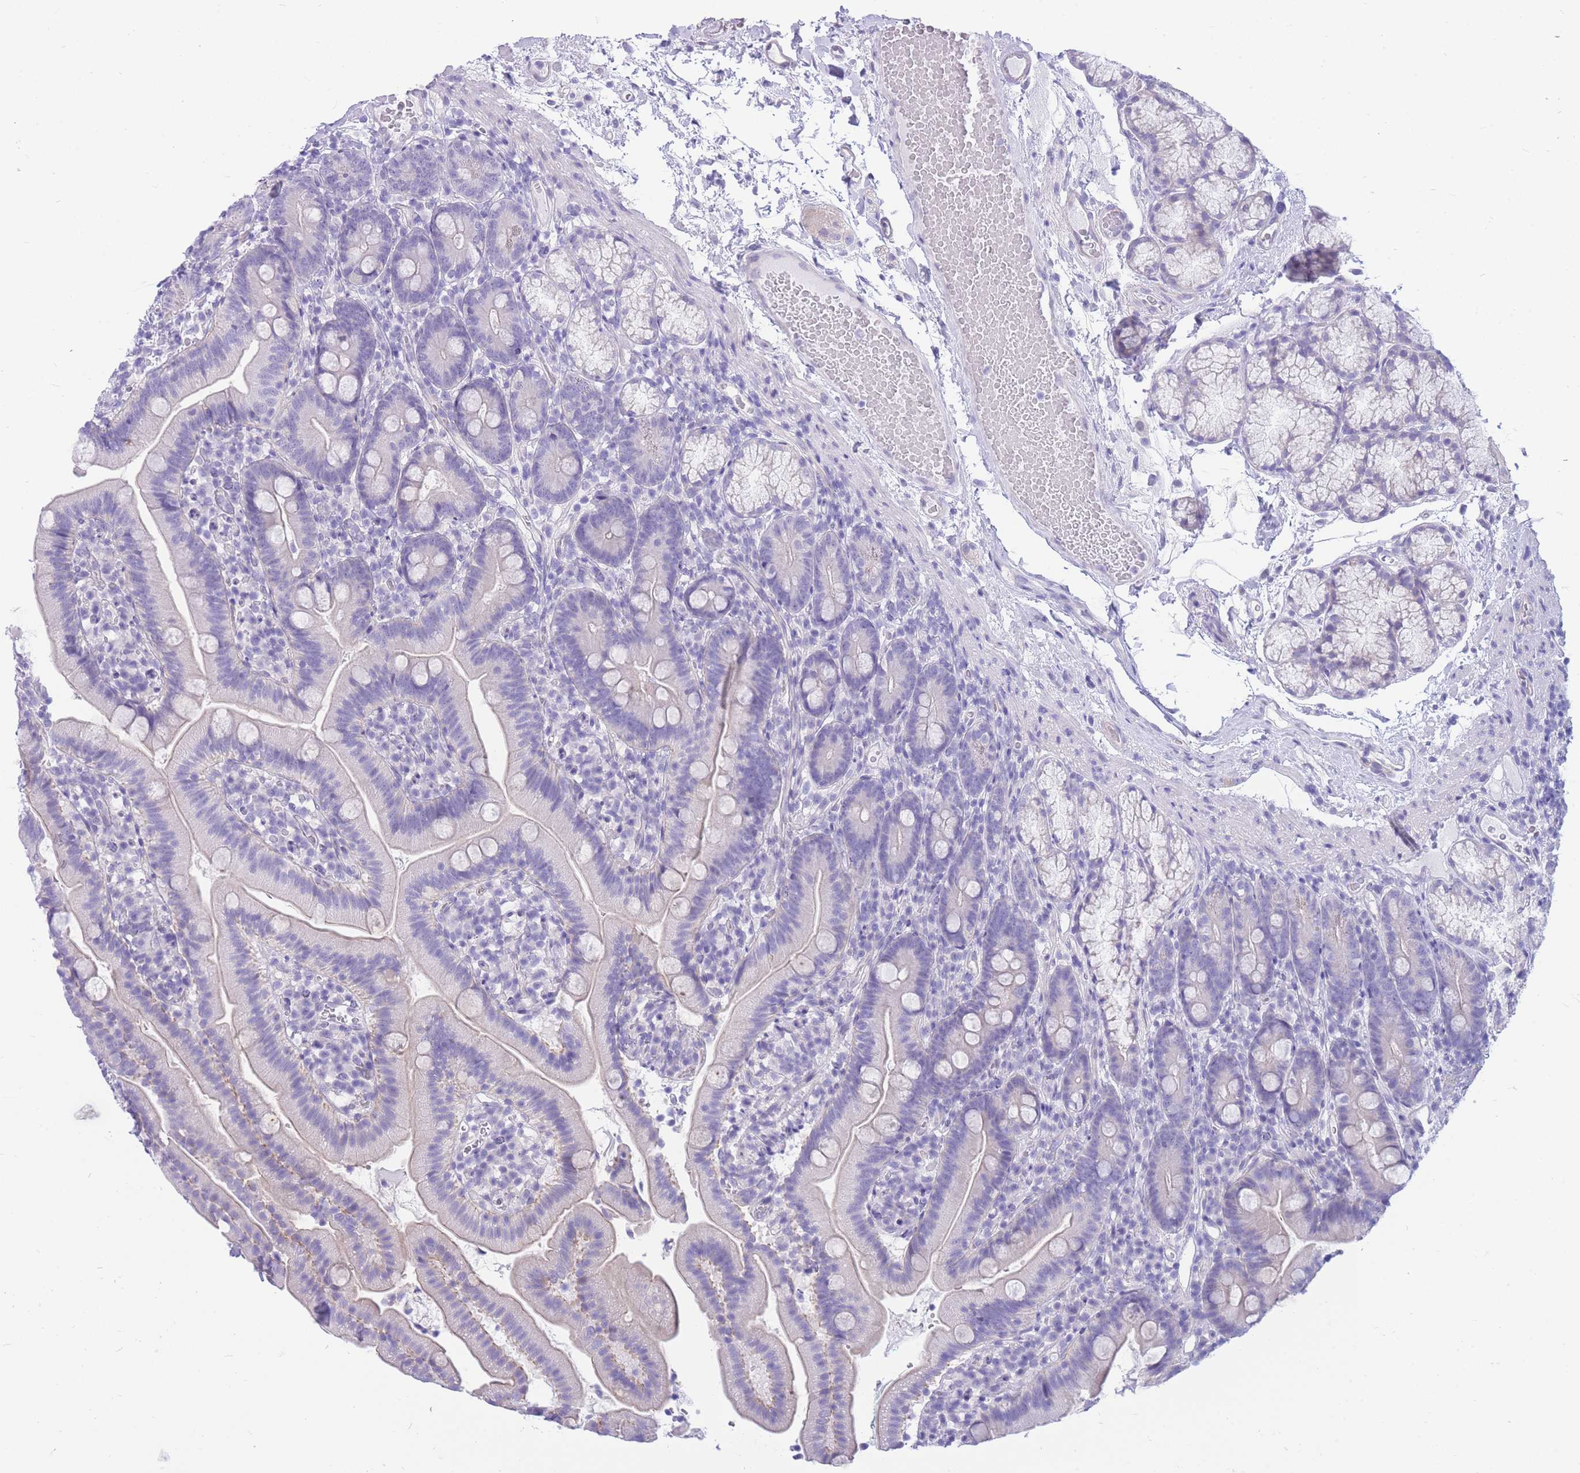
{"staining": {"intensity": "negative", "quantity": "none", "location": "none"}, "tissue": "duodenum", "cell_type": "Glandular cells", "image_type": "normal", "snomed": [{"axis": "morphology", "description": "Normal tissue, NOS"}, {"axis": "topography", "description": "Duodenum"}], "caption": "High magnification brightfield microscopy of unremarkable duodenum stained with DAB (brown) and counterstained with hematoxylin (blue): glandular cells show no significant expression.", "gene": "ZNF311", "patient": {"sex": "female", "age": 67}}